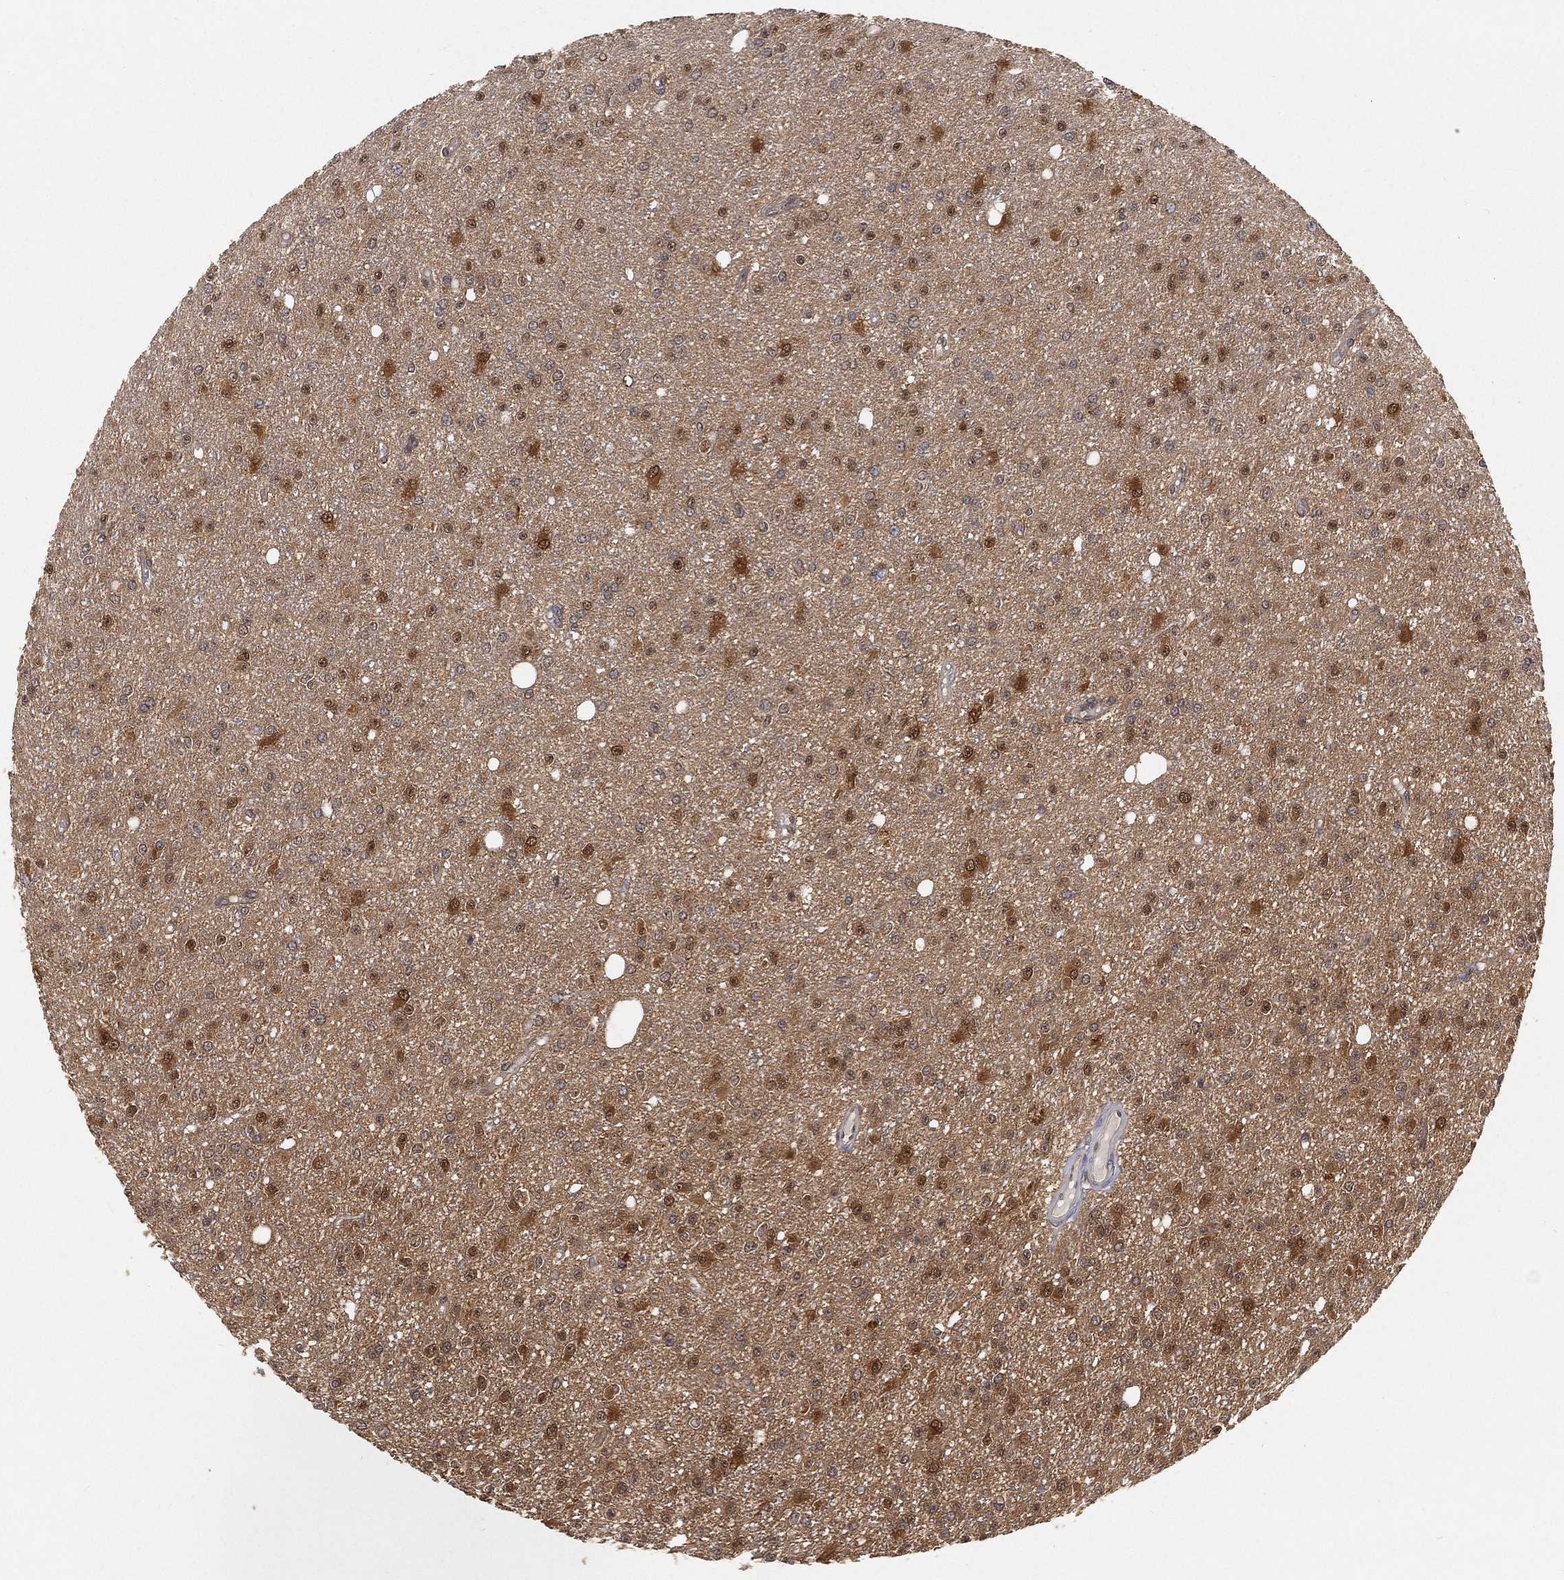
{"staining": {"intensity": "moderate", "quantity": "<25%", "location": "cytoplasmic/membranous,nuclear"}, "tissue": "glioma", "cell_type": "Tumor cells", "image_type": "cancer", "snomed": [{"axis": "morphology", "description": "Glioma, malignant, Low grade"}, {"axis": "topography", "description": "Brain"}], "caption": "Malignant glioma (low-grade) tissue exhibits moderate cytoplasmic/membranous and nuclear positivity in about <25% of tumor cells, visualized by immunohistochemistry. (brown staining indicates protein expression, while blue staining denotes nuclei).", "gene": "MAPK1", "patient": {"sex": "female", "age": 45}}